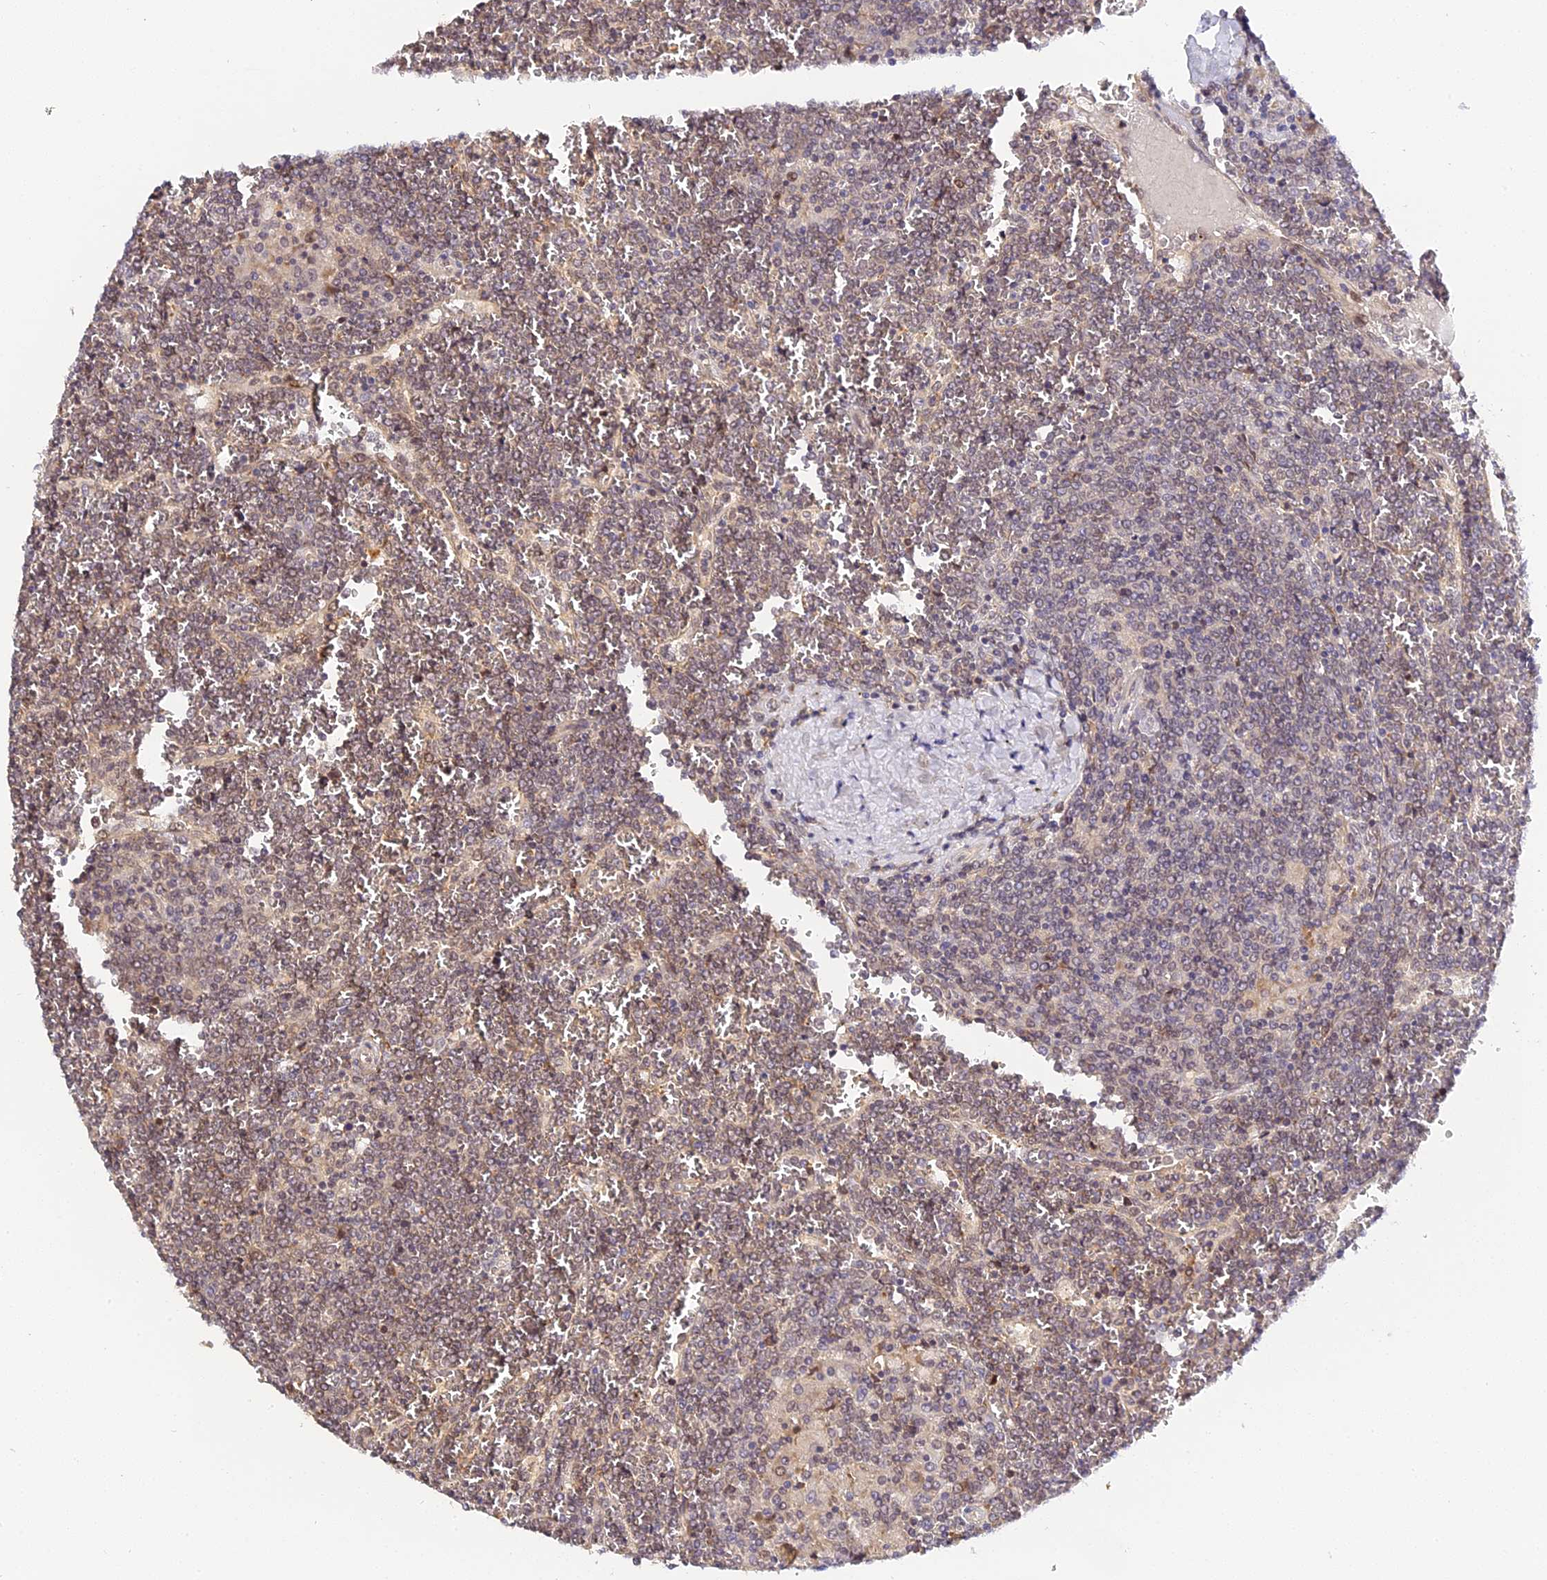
{"staining": {"intensity": "negative", "quantity": "none", "location": "none"}, "tissue": "lymphoma", "cell_type": "Tumor cells", "image_type": "cancer", "snomed": [{"axis": "morphology", "description": "Malignant lymphoma, non-Hodgkin's type, Low grade"}, {"axis": "topography", "description": "Spleen"}], "caption": "The immunohistochemistry (IHC) photomicrograph has no significant expression in tumor cells of lymphoma tissue.", "gene": "IMPACT", "patient": {"sex": "female", "age": 19}}